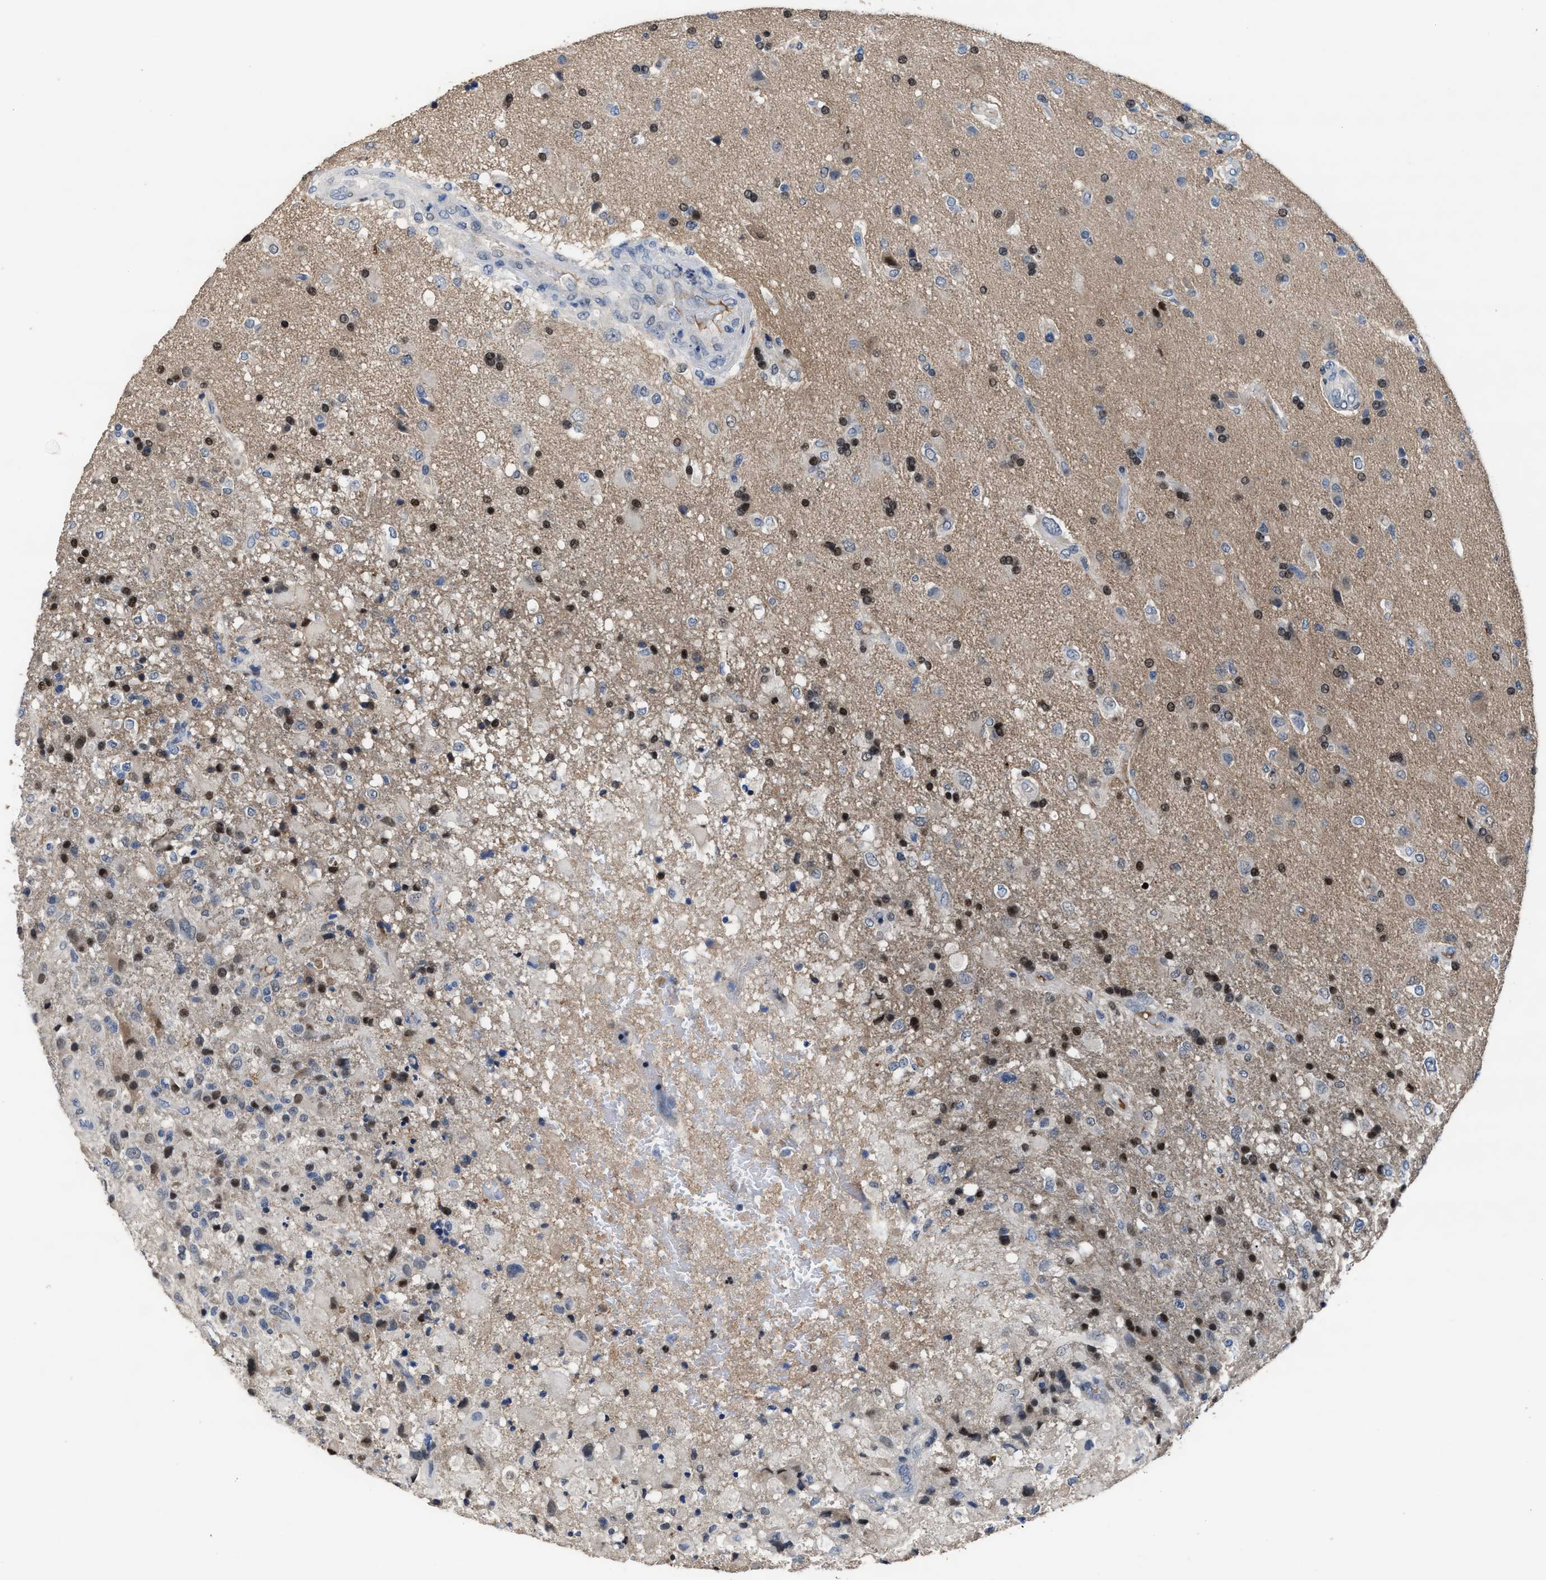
{"staining": {"intensity": "strong", "quantity": "25%-75%", "location": "nuclear"}, "tissue": "glioma", "cell_type": "Tumor cells", "image_type": "cancer", "snomed": [{"axis": "morphology", "description": "Glioma, malignant, High grade"}, {"axis": "topography", "description": "Brain"}], "caption": "Malignant glioma (high-grade) was stained to show a protein in brown. There is high levels of strong nuclear staining in about 25%-75% of tumor cells.", "gene": "ZNF20", "patient": {"sex": "male", "age": 72}}